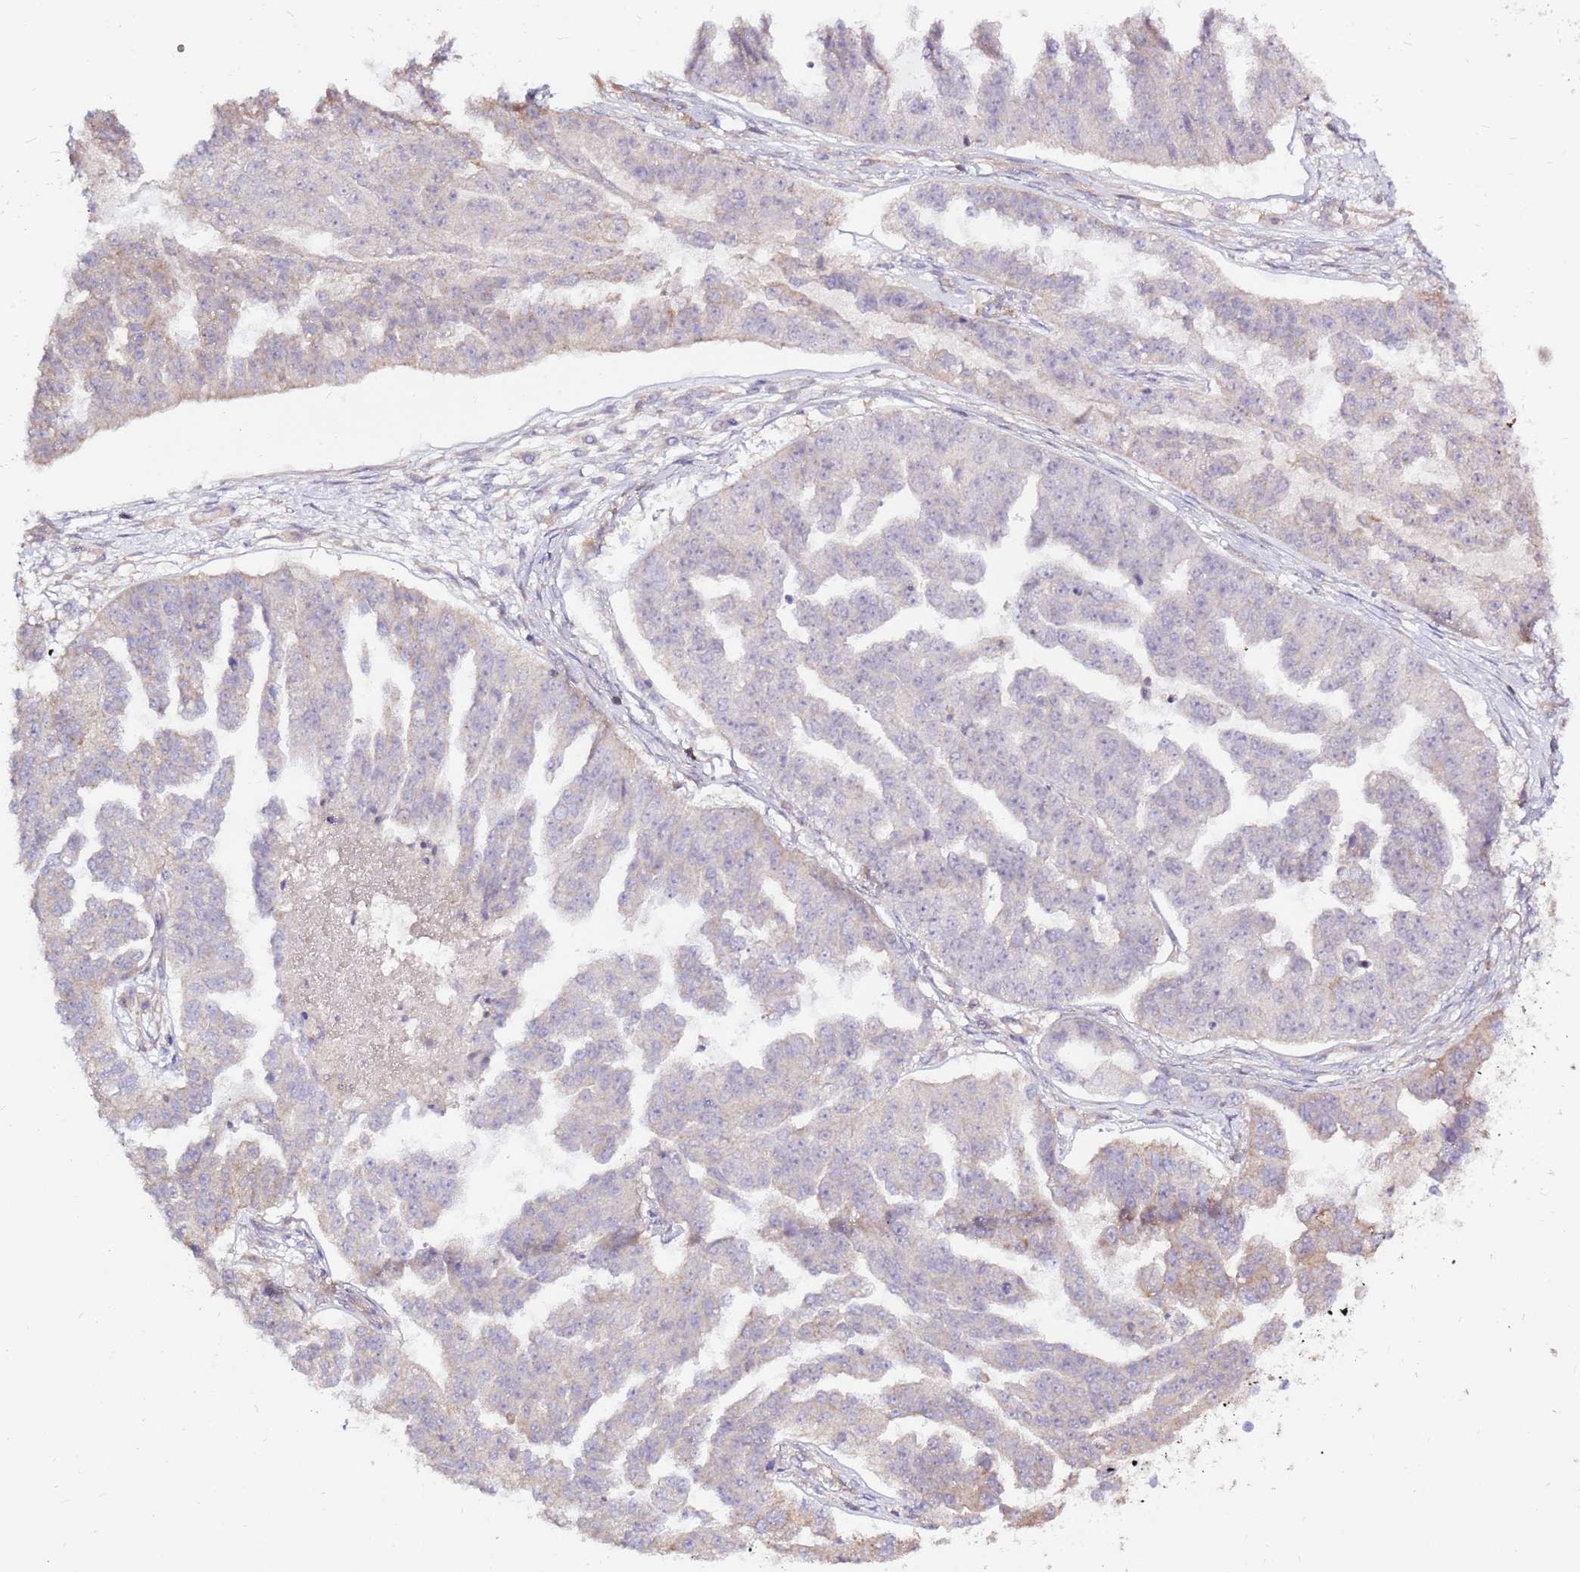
{"staining": {"intensity": "negative", "quantity": "none", "location": "none"}, "tissue": "ovarian cancer", "cell_type": "Tumor cells", "image_type": "cancer", "snomed": [{"axis": "morphology", "description": "Cystadenocarcinoma, serous, NOS"}, {"axis": "topography", "description": "Ovary"}], "caption": "Ovarian cancer (serous cystadenocarcinoma) was stained to show a protein in brown. There is no significant positivity in tumor cells.", "gene": "EVA1B", "patient": {"sex": "female", "age": 58}}